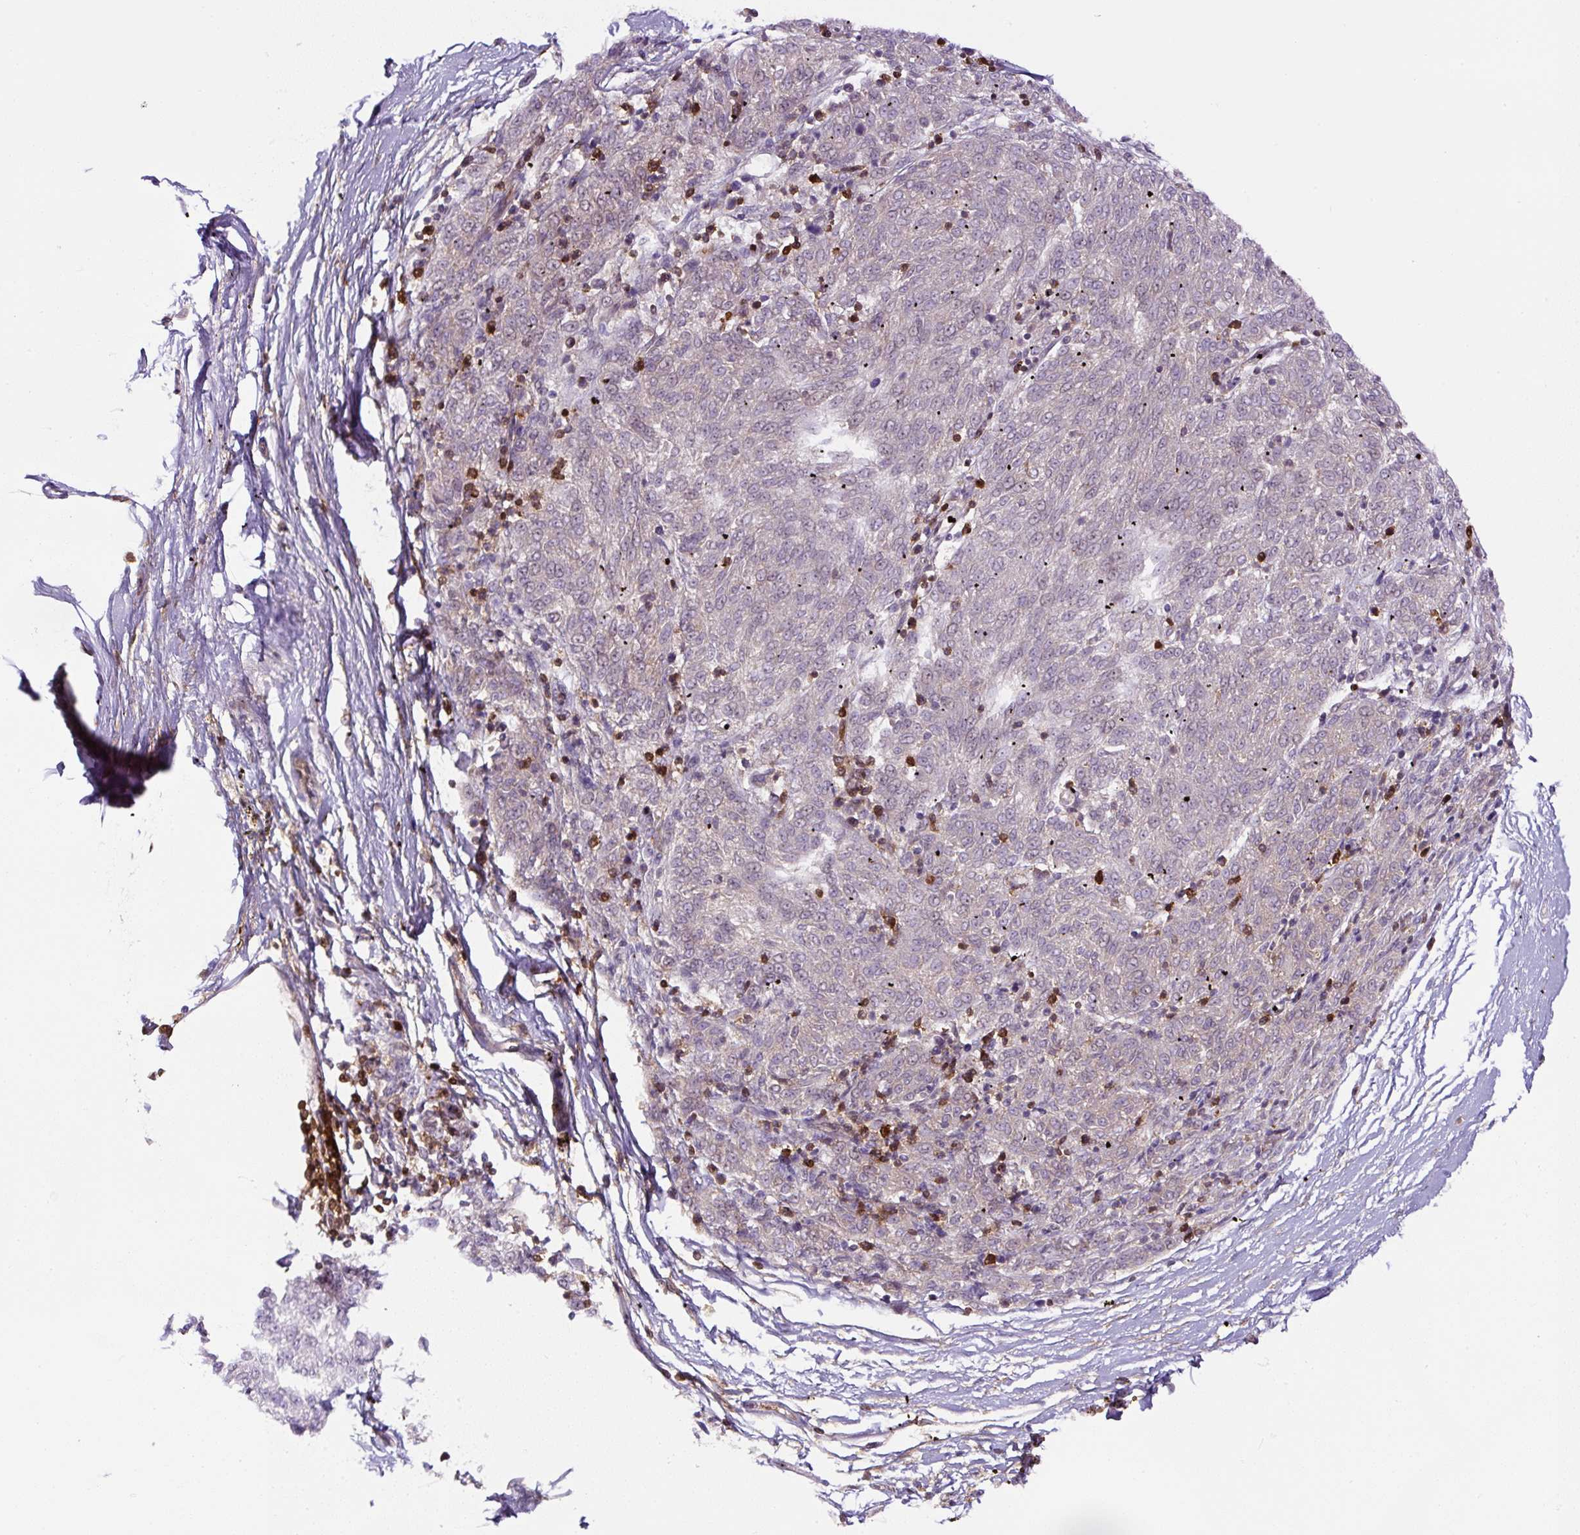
{"staining": {"intensity": "negative", "quantity": "none", "location": "none"}, "tissue": "melanoma", "cell_type": "Tumor cells", "image_type": "cancer", "snomed": [{"axis": "morphology", "description": "Malignant melanoma, NOS"}, {"axis": "topography", "description": "Skin"}], "caption": "High magnification brightfield microscopy of melanoma stained with DAB (3,3'-diaminobenzidine) (brown) and counterstained with hematoxylin (blue): tumor cells show no significant expression.", "gene": "ANXA1", "patient": {"sex": "female", "age": 72}}